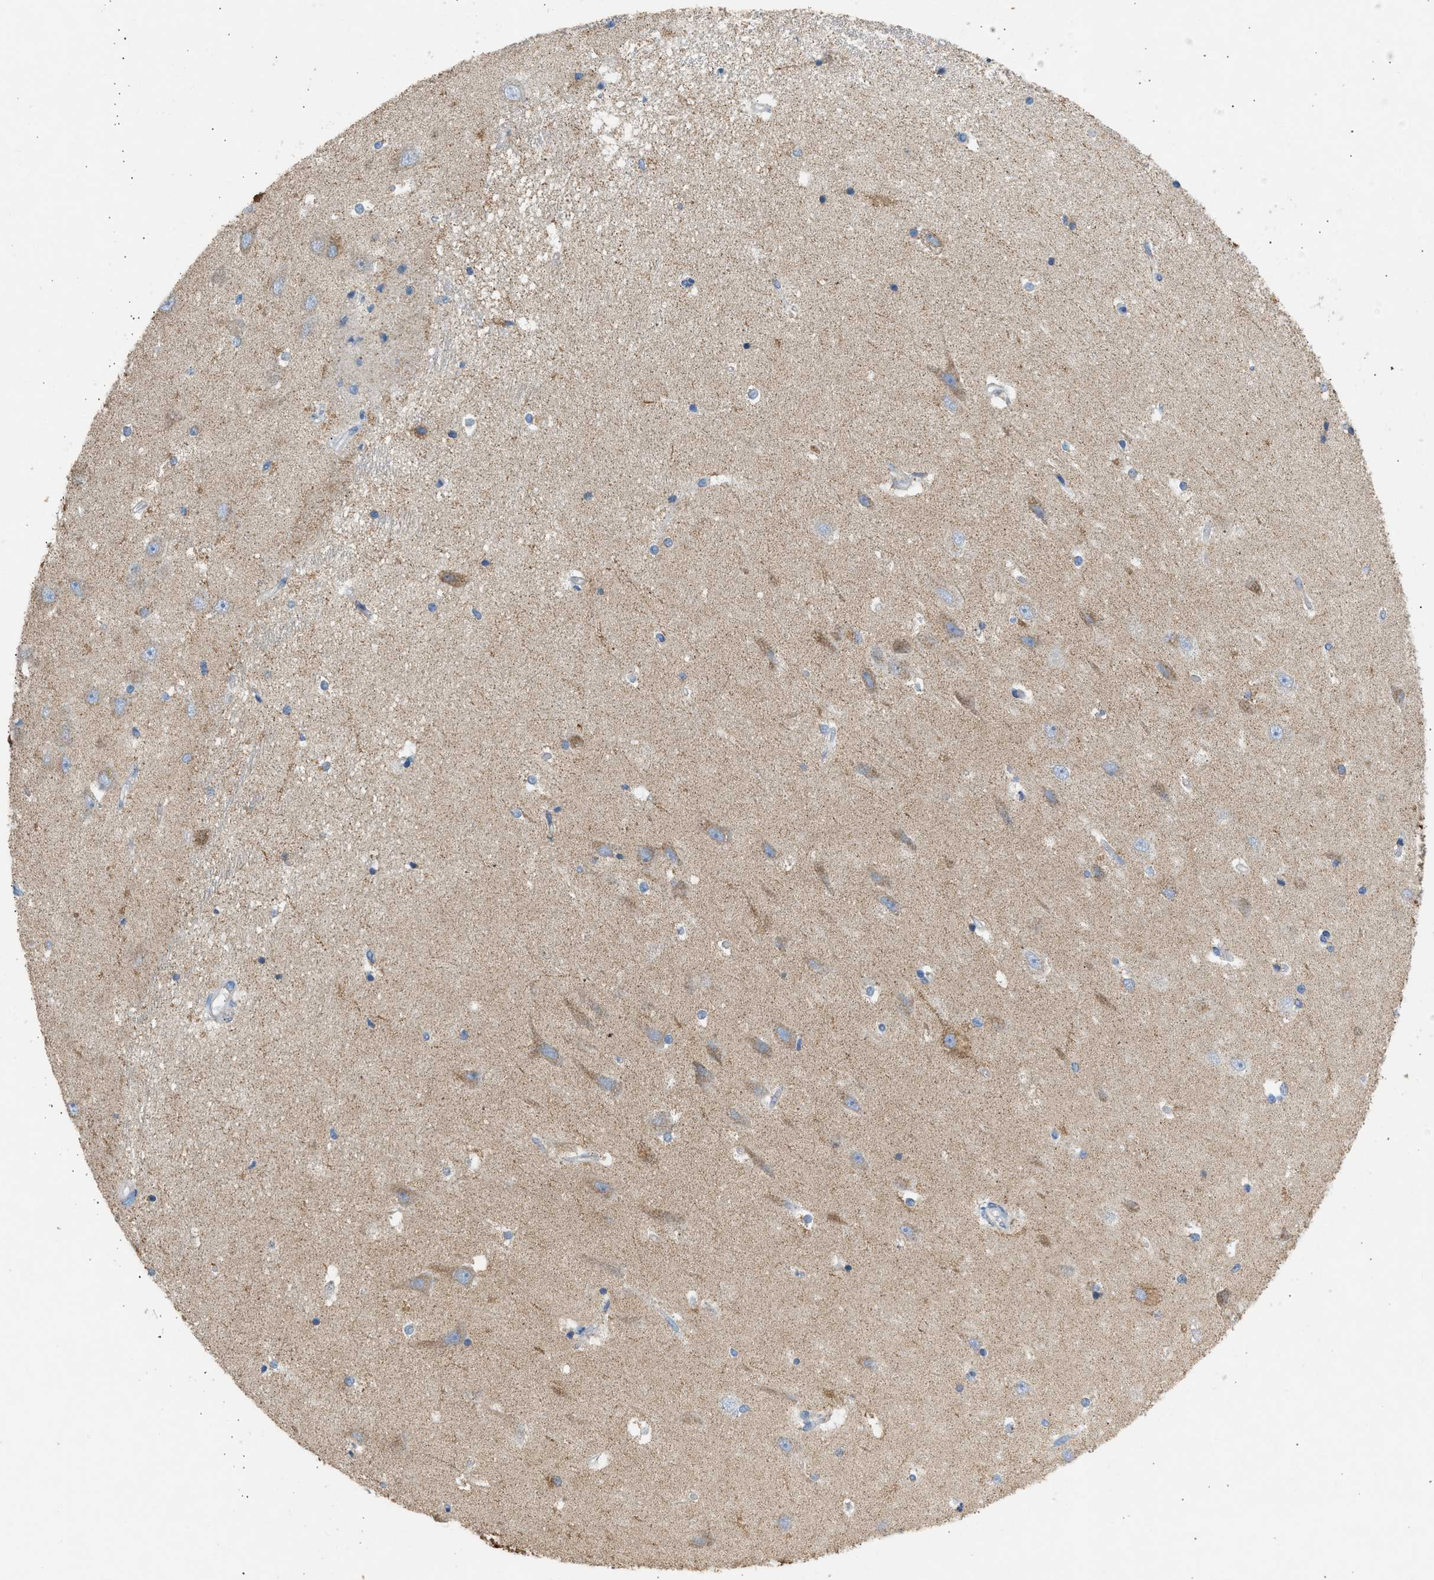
{"staining": {"intensity": "negative", "quantity": "none", "location": "none"}, "tissue": "hippocampus", "cell_type": "Glial cells", "image_type": "normal", "snomed": [{"axis": "morphology", "description": "Normal tissue, NOS"}, {"axis": "topography", "description": "Hippocampus"}], "caption": "This is an immunohistochemistry micrograph of normal hippocampus. There is no expression in glial cells.", "gene": "NDUFS8", "patient": {"sex": "male", "age": 45}}